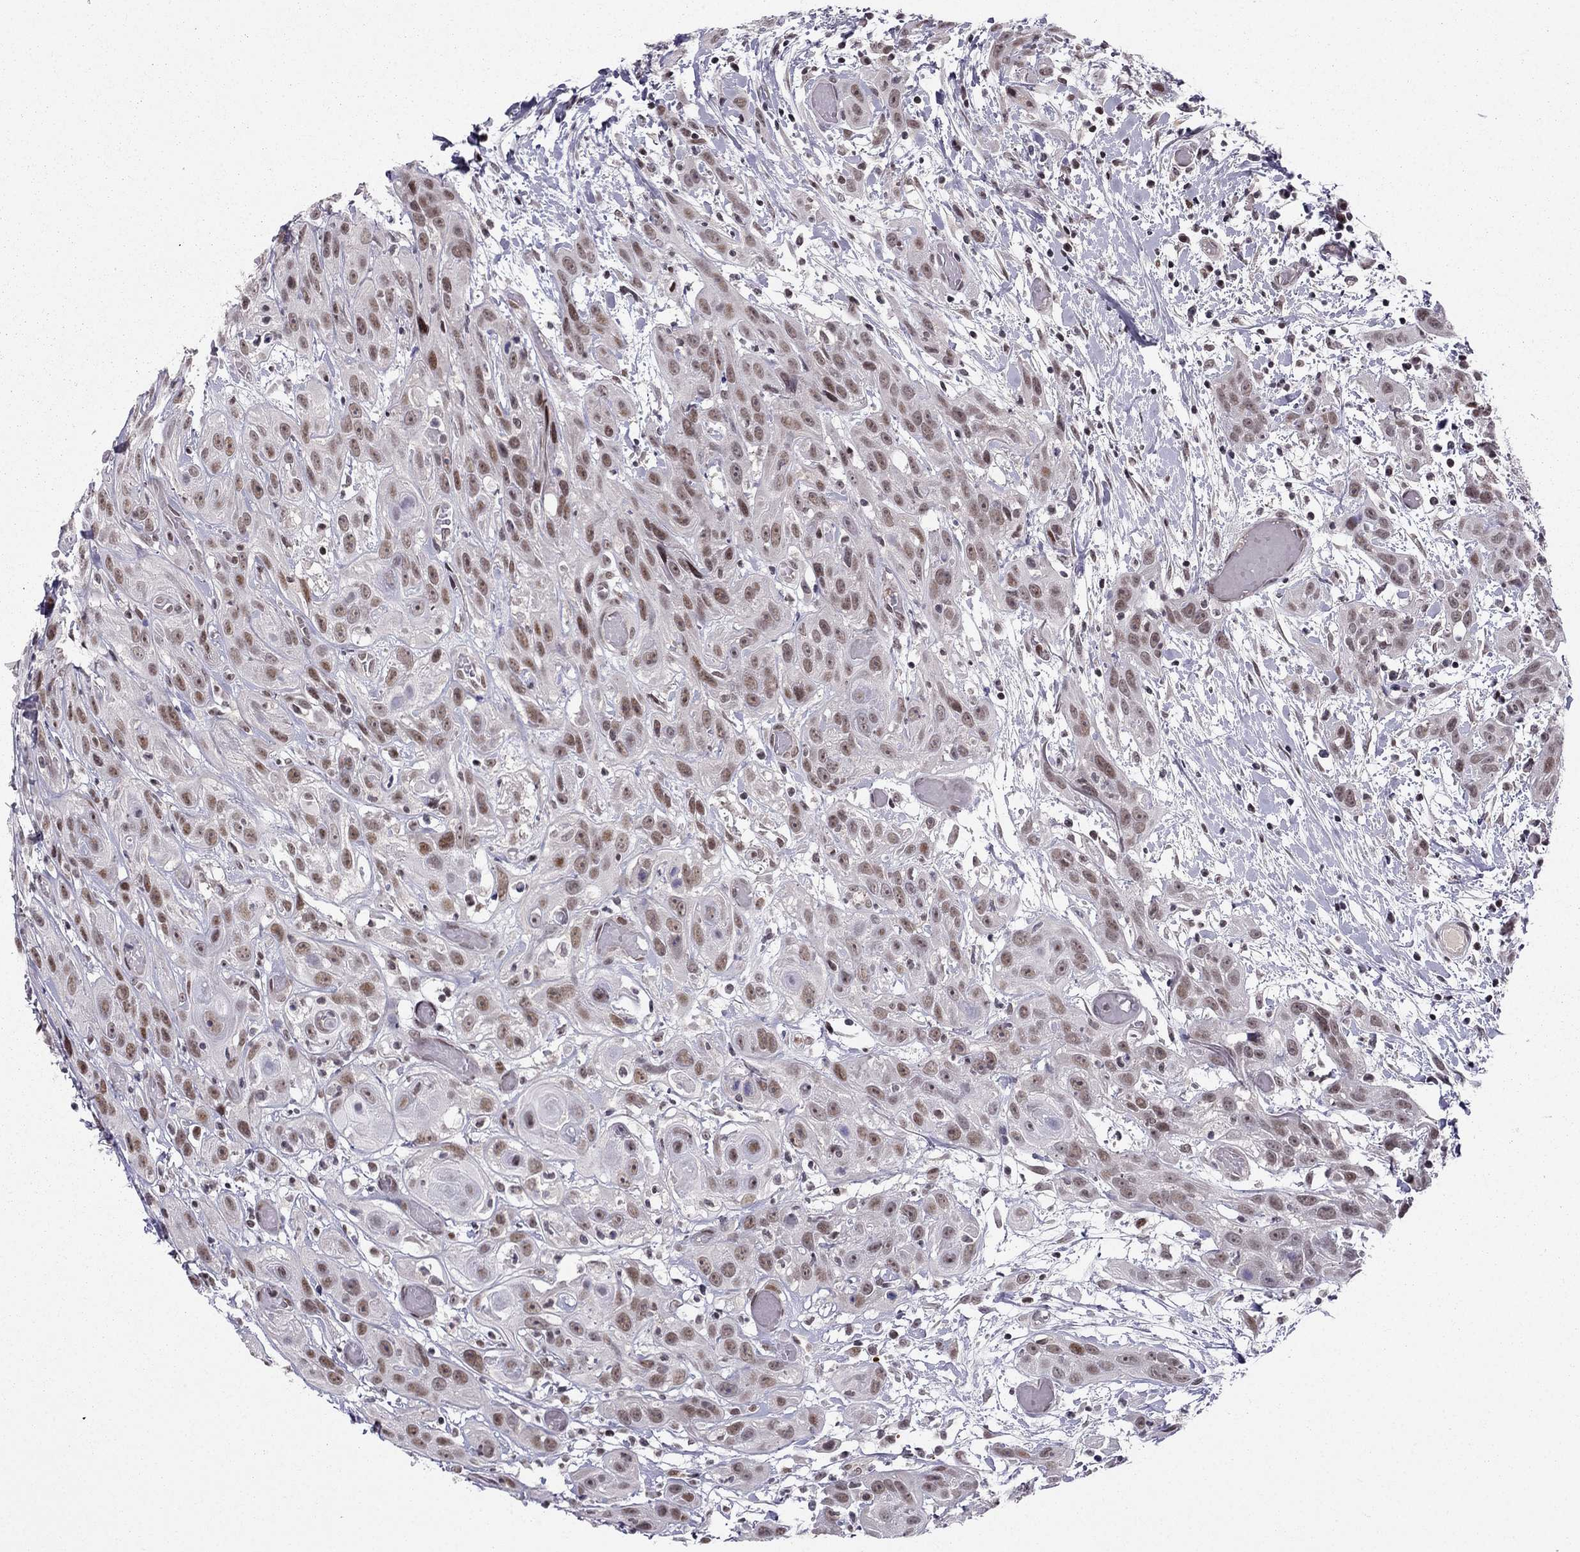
{"staining": {"intensity": "weak", "quantity": "25%-75%", "location": "nuclear"}, "tissue": "head and neck cancer", "cell_type": "Tumor cells", "image_type": "cancer", "snomed": [{"axis": "morphology", "description": "Normal tissue, NOS"}, {"axis": "morphology", "description": "Squamous cell carcinoma, NOS"}, {"axis": "topography", "description": "Oral tissue"}, {"axis": "topography", "description": "Salivary gland"}, {"axis": "topography", "description": "Head-Neck"}], "caption": "Protein expression analysis of head and neck cancer shows weak nuclear expression in about 25%-75% of tumor cells.", "gene": "RPRD2", "patient": {"sex": "female", "age": 62}}